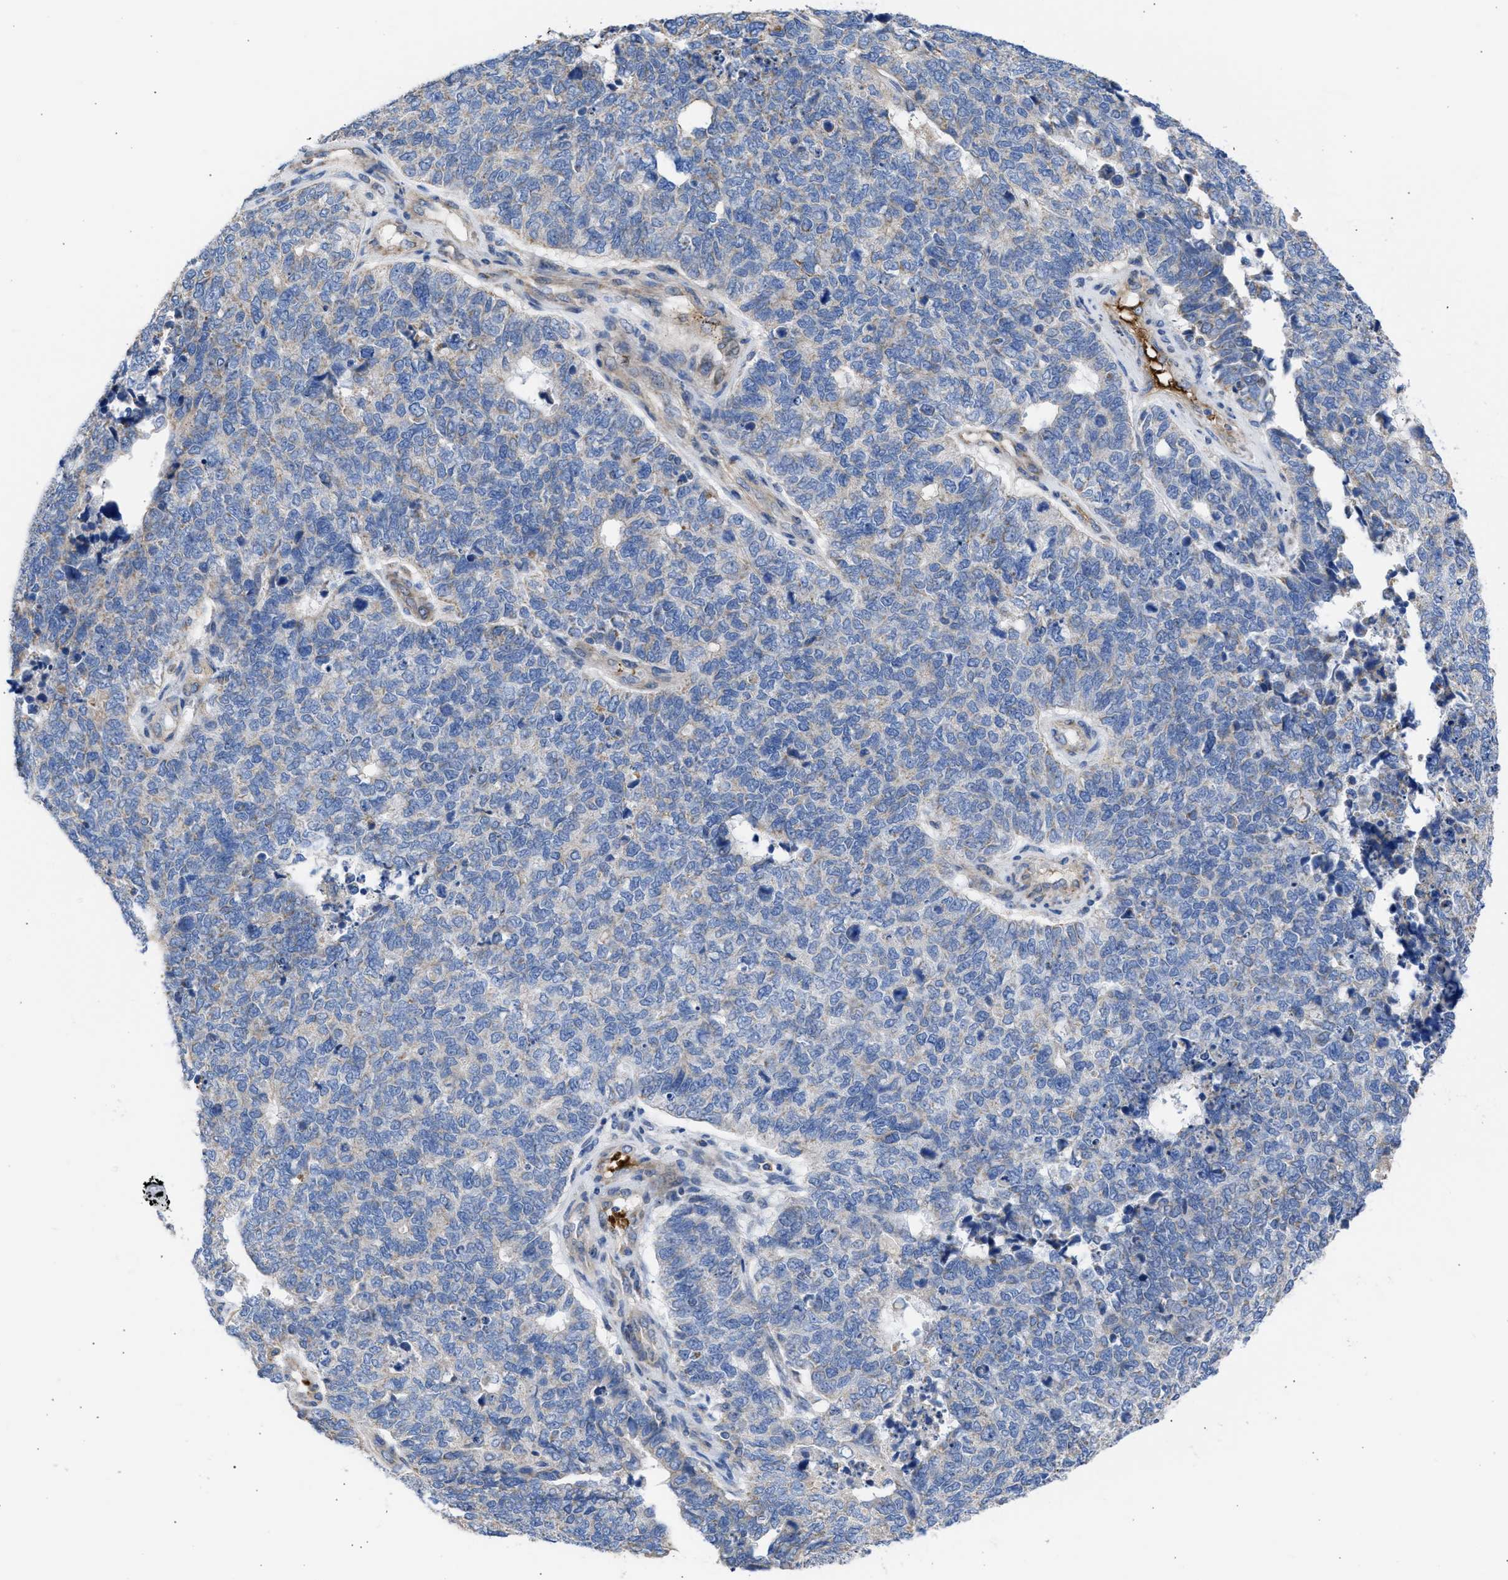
{"staining": {"intensity": "weak", "quantity": "<25%", "location": "cytoplasmic/membranous"}, "tissue": "cervical cancer", "cell_type": "Tumor cells", "image_type": "cancer", "snomed": [{"axis": "morphology", "description": "Squamous cell carcinoma, NOS"}, {"axis": "topography", "description": "Cervix"}], "caption": "DAB immunohistochemical staining of cervical cancer (squamous cell carcinoma) shows no significant positivity in tumor cells.", "gene": "BTG3", "patient": {"sex": "female", "age": 63}}